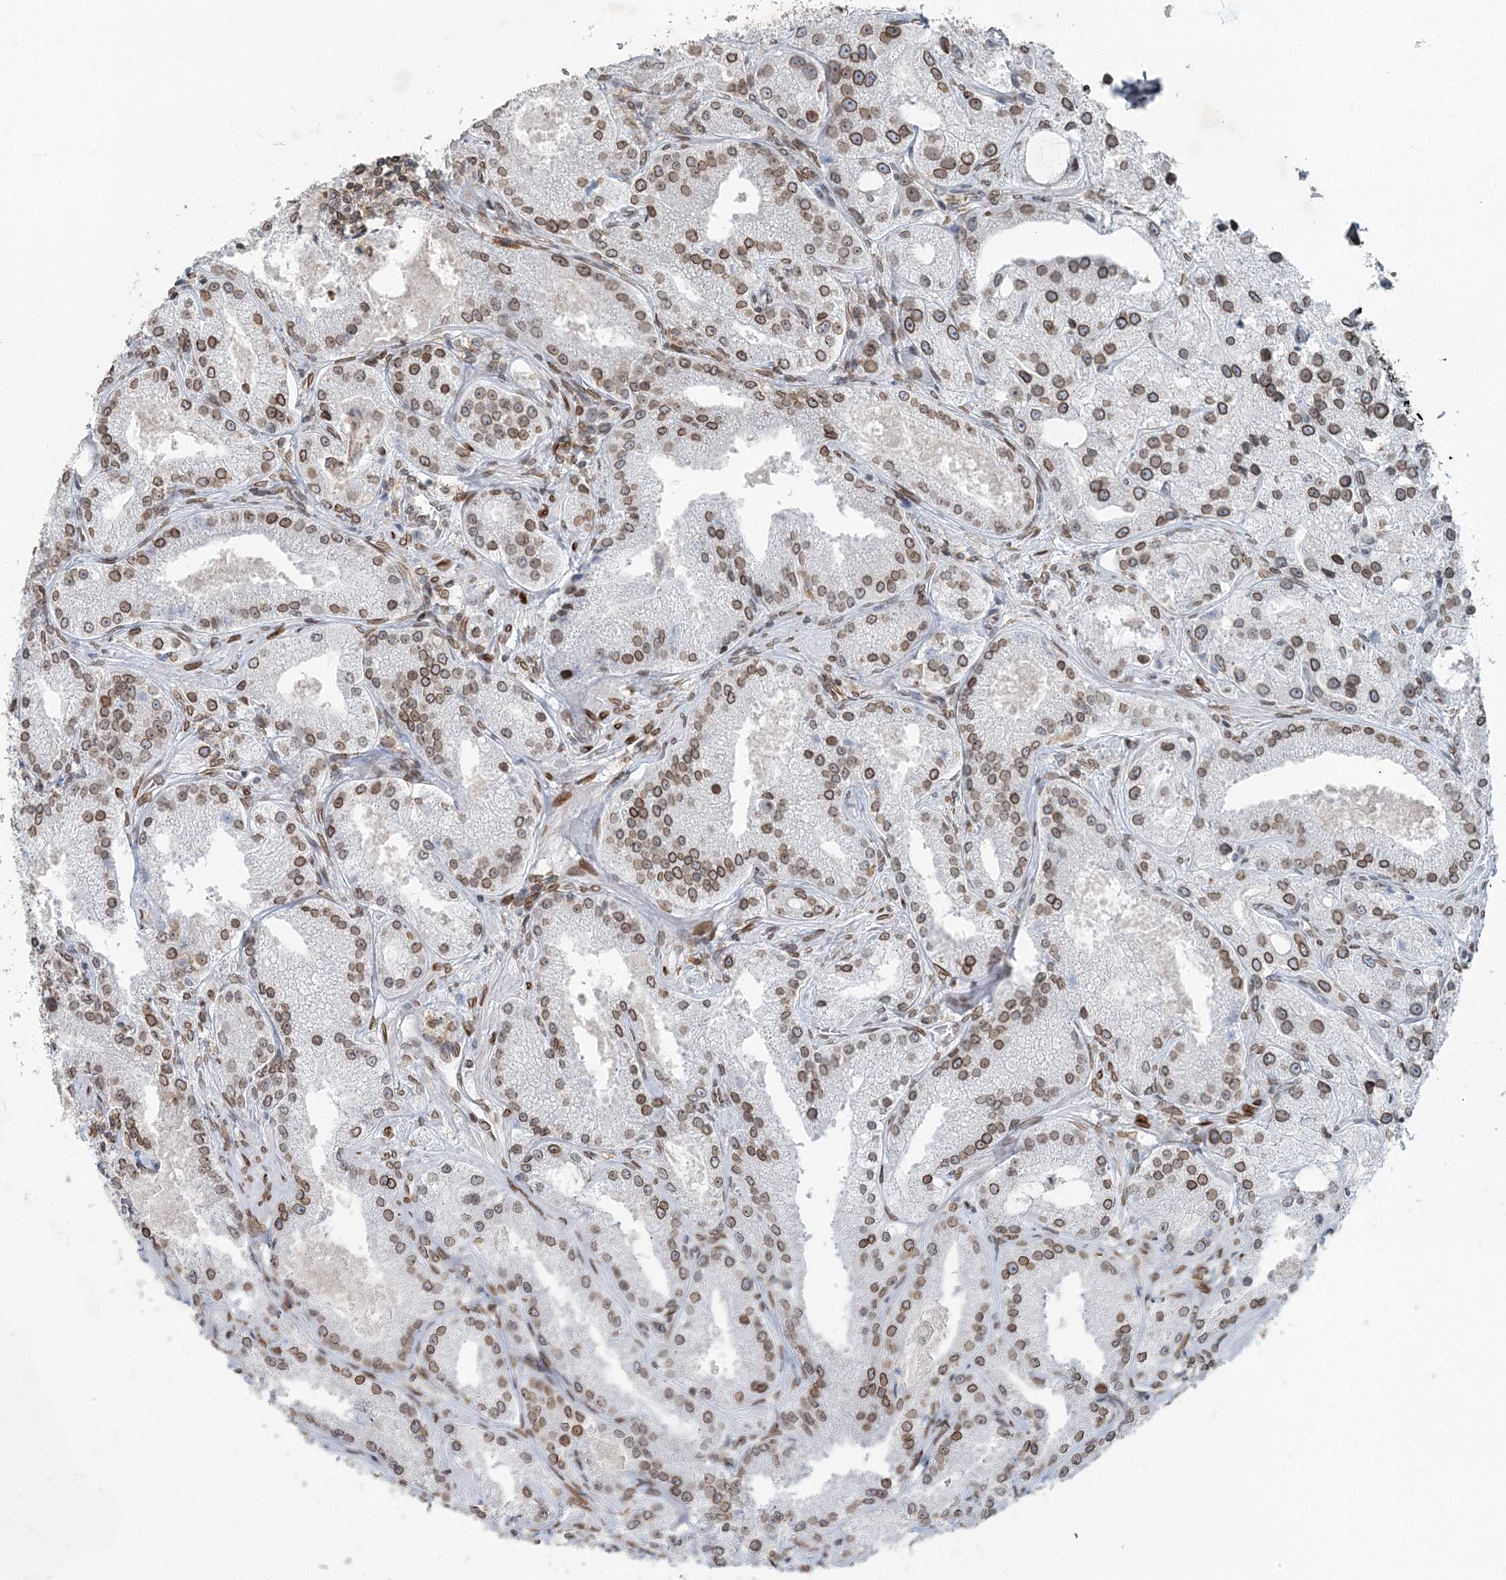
{"staining": {"intensity": "moderate", "quantity": ">75%", "location": "cytoplasmic/membranous,nuclear"}, "tissue": "prostate cancer", "cell_type": "Tumor cells", "image_type": "cancer", "snomed": [{"axis": "morphology", "description": "Adenocarcinoma, Low grade"}, {"axis": "topography", "description": "Prostate"}], "caption": "Moderate cytoplasmic/membranous and nuclear positivity for a protein is appreciated in about >75% of tumor cells of adenocarcinoma (low-grade) (prostate) using IHC.", "gene": "GJD4", "patient": {"sex": "male", "age": 69}}